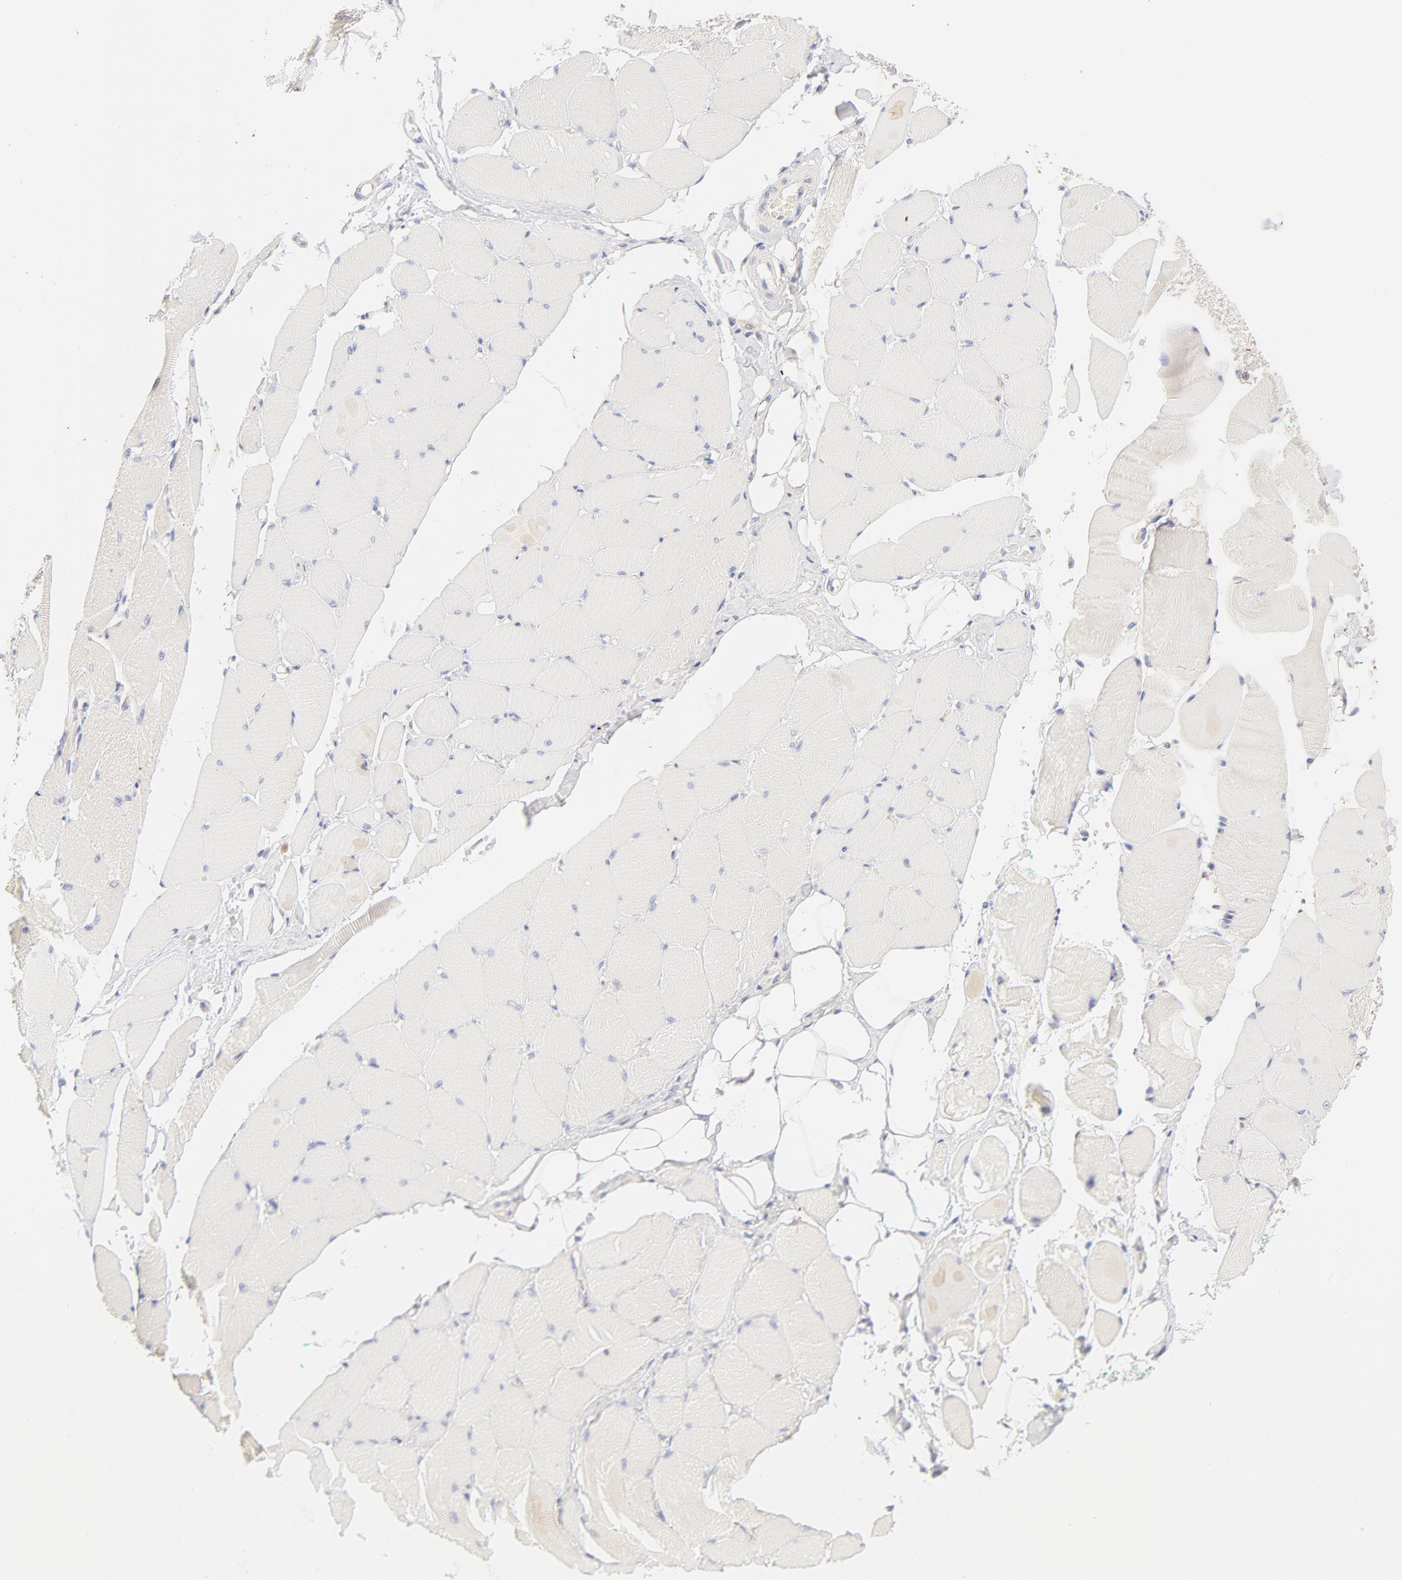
{"staining": {"intensity": "weak", "quantity": "<25%", "location": "cytoplasmic/membranous"}, "tissue": "skeletal muscle", "cell_type": "Myocytes", "image_type": "normal", "snomed": [{"axis": "morphology", "description": "Normal tissue, NOS"}, {"axis": "topography", "description": "Skeletal muscle"}, {"axis": "topography", "description": "Peripheral nerve tissue"}], "caption": "A high-resolution image shows immunohistochemistry (IHC) staining of unremarkable skeletal muscle, which exhibits no significant positivity in myocytes.", "gene": "RPS6KA1", "patient": {"sex": "female", "age": 84}}